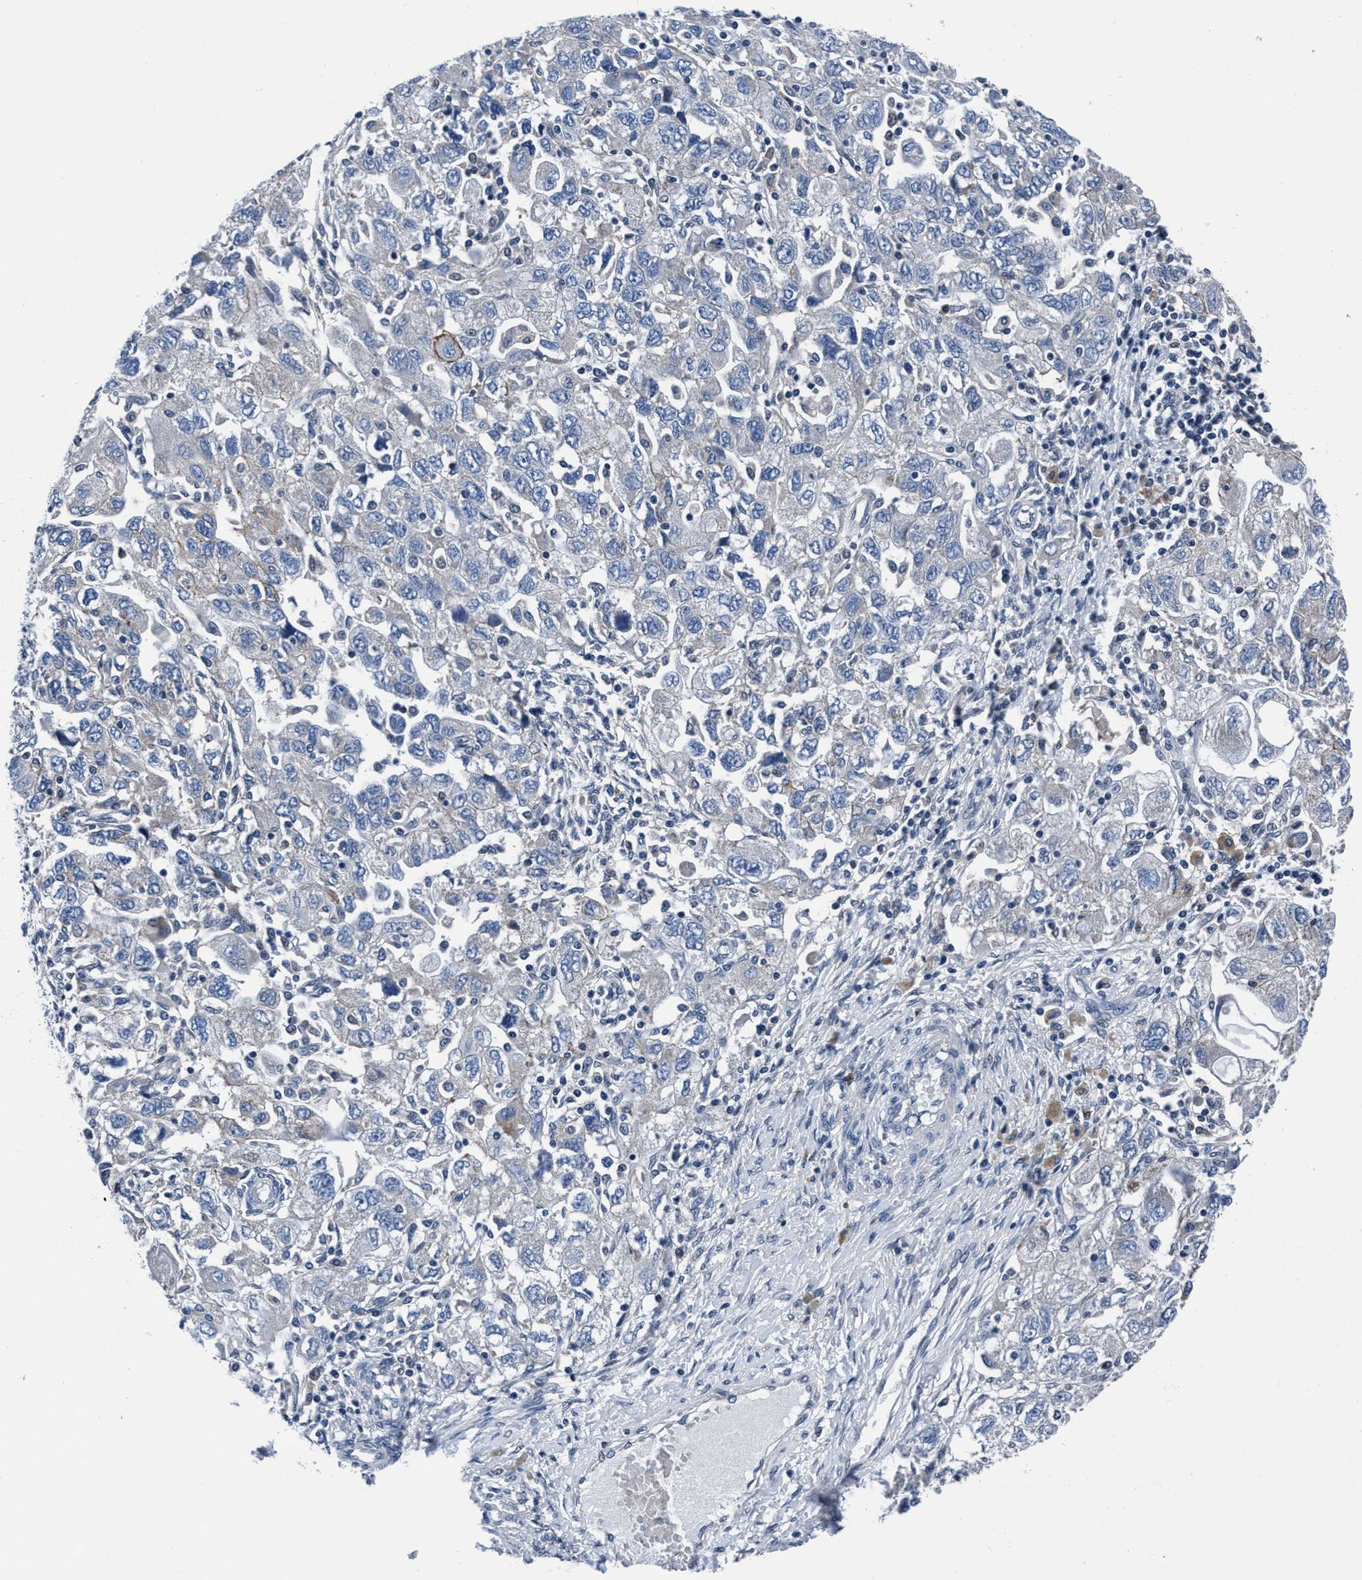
{"staining": {"intensity": "negative", "quantity": "none", "location": "none"}, "tissue": "ovarian cancer", "cell_type": "Tumor cells", "image_type": "cancer", "snomed": [{"axis": "morphology", "description": "Carcinoma, NOS"}, {"axis": "morphology", "description": "Cystadenocarcinoma, serous, NOS"}, {"axis": "topography", "description": "Ovary"}], "caption": "An IHC micrograph of carcinoma (ovarian) is shown. There is no staining in tumor cells of carcinoma (ovarian).", "gene": "TMEM94", "patient": {"sex": "female", "age": 69}}